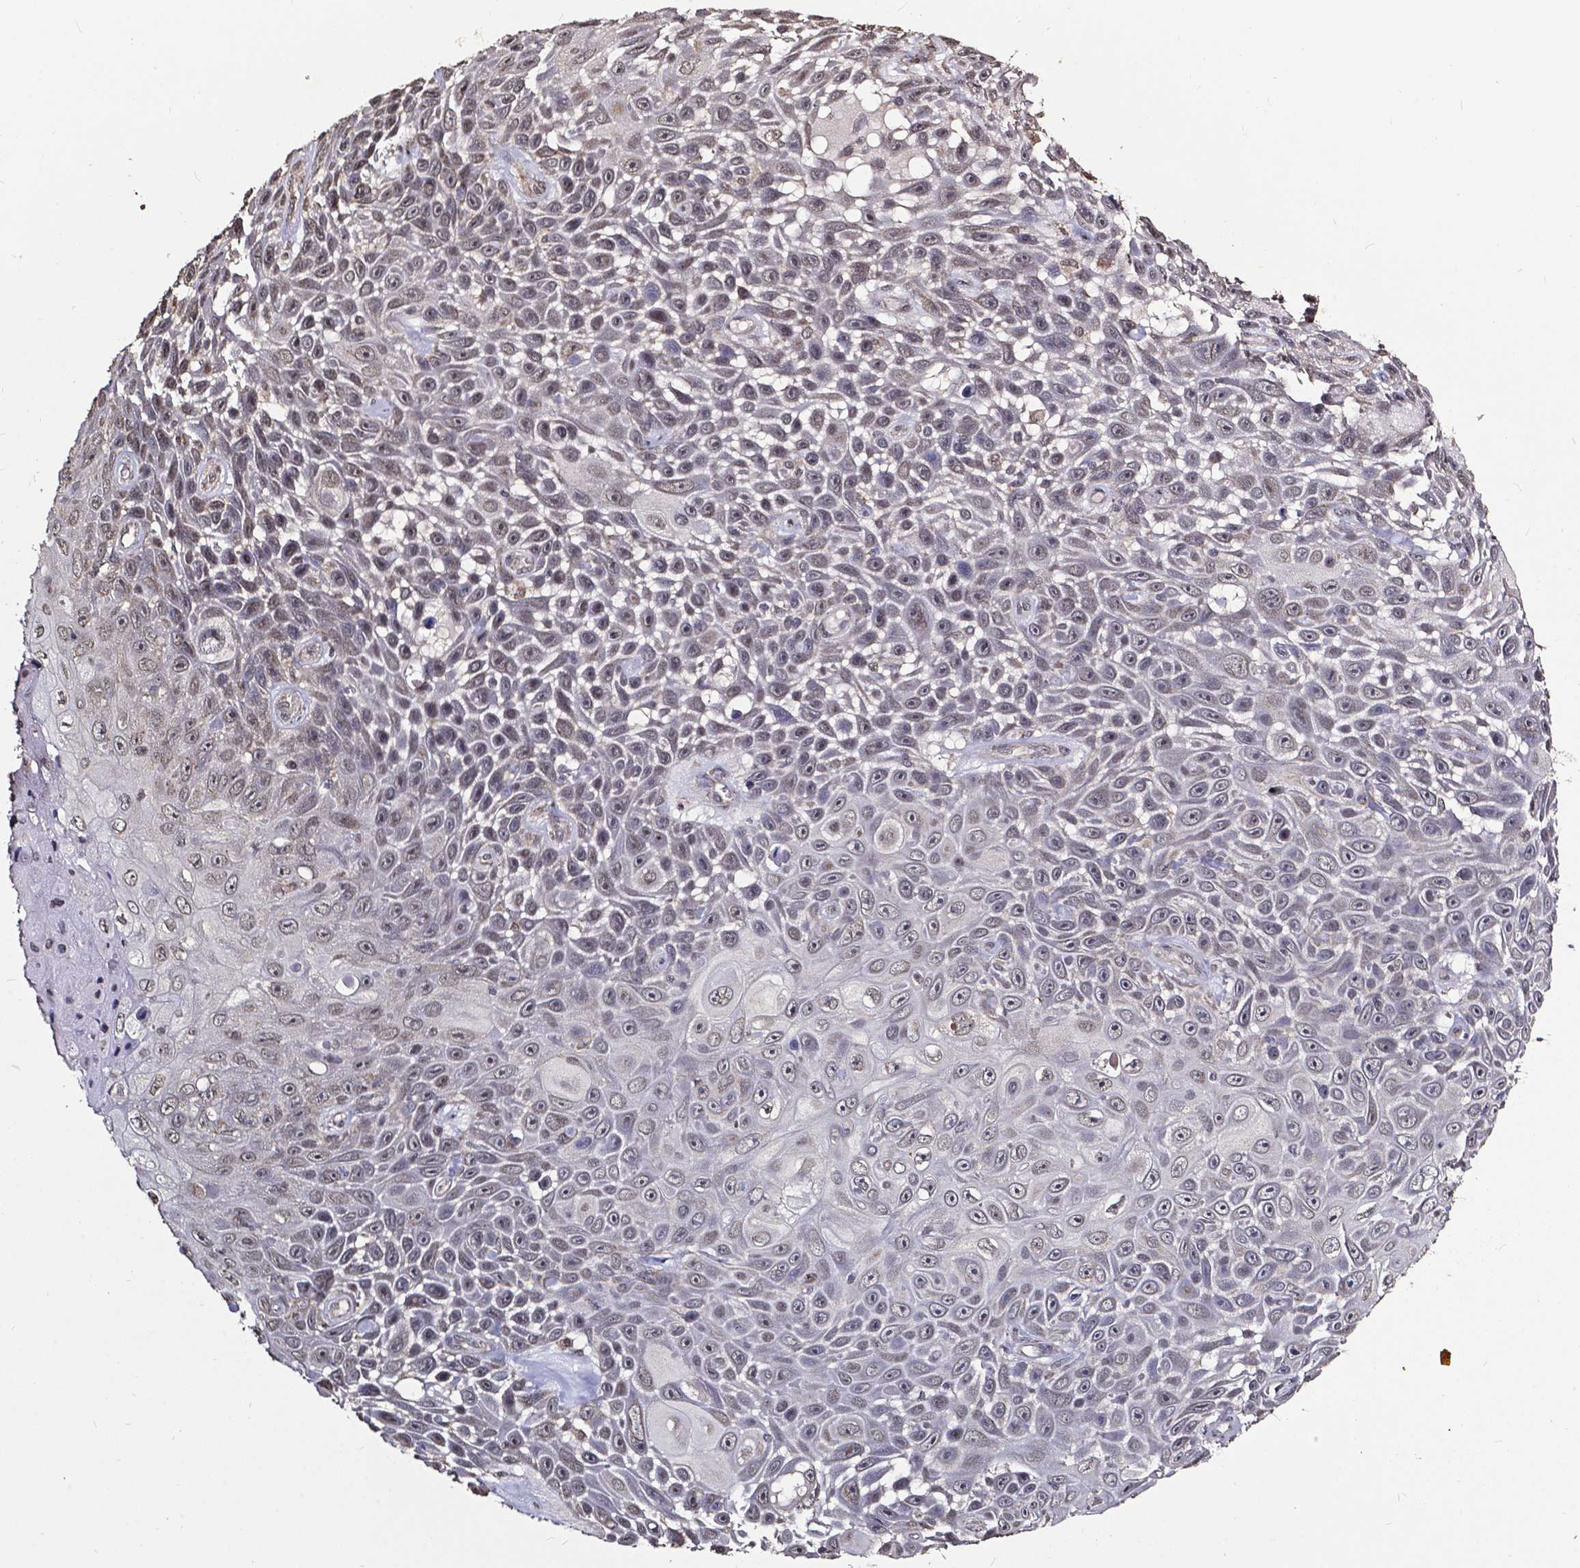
{"staining": {"intensity": "negative", "quantity": "none", "location": "none"}, "tissue": "skin cancer", "cell_type": "Tumor cells", "image_type": "cancer", "snomed": [{"axis": "morphology", "description": "Squamous cell carcinoma, NOS"}, {"axis": "topography", "description": "Skin"}], "caption": "DAB immunohistochemical staining of human skin cancer (squamous cell carcinoma) shows no significant staining in tumor cells.", "gene": "GLRA2", "patient": {"sex": "male", "age": 82}}